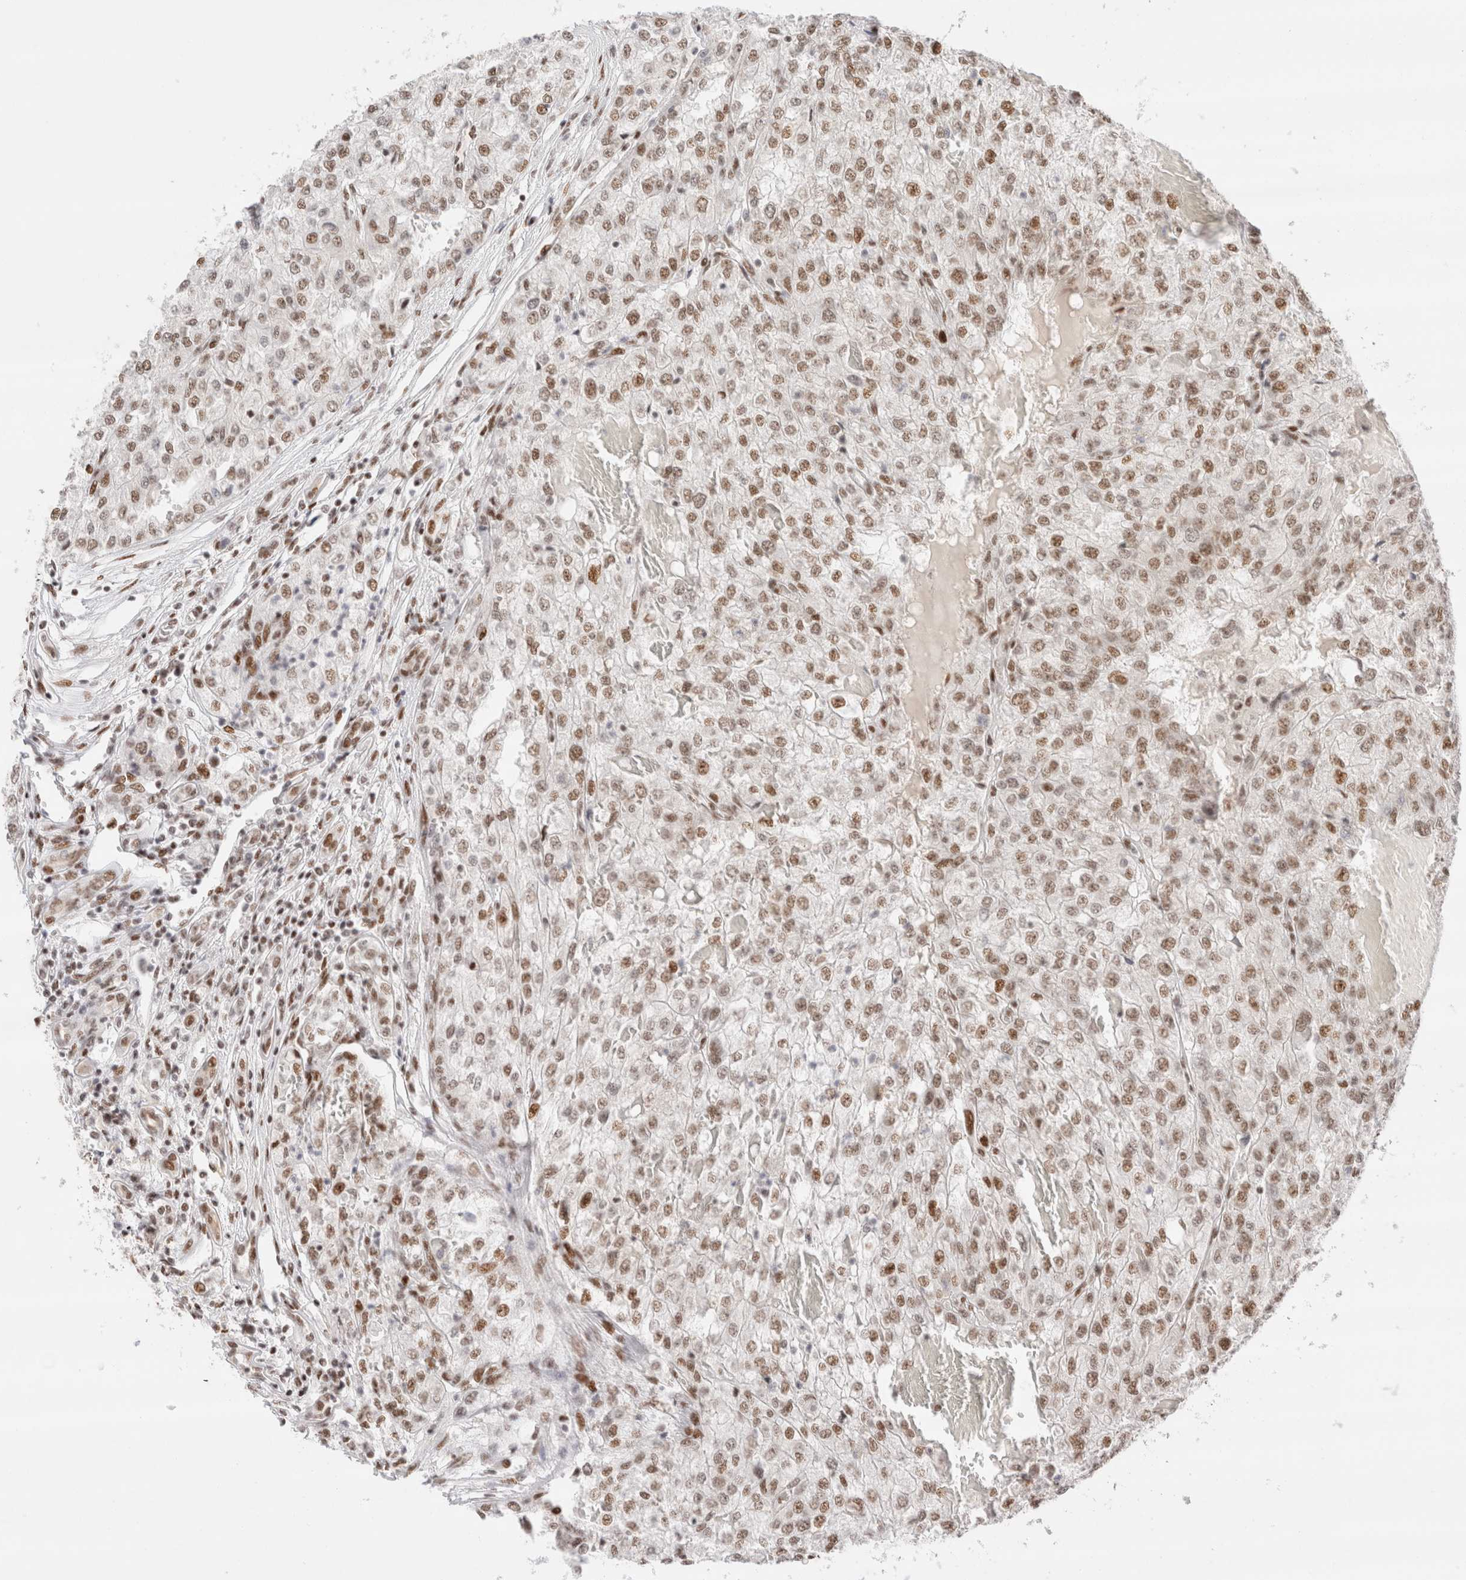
{"staining": {"intensity": "weak", "quantity": ">75%", "location": "nuclear"}, "tissue": "renal cancer", "cell_type": "Tumor cells", "image_type": "cancer", "snomed": [{"axis": "morphology", "description": "Adenocarcinoma, NOS"}, {"axis": "topography", "description": "Kidney"}], "caption": "Immunohistochemistry (IHC) photomicrograph of neoplastic tissue: human renal cancer (adenocarcinoma) stained using immunohistochemistry demonstrates low levels of weak protein expression localized specifically in the nuclear of tumor cells, appearing as a nuclear brown color.", "gene": "ZNF282", "patient": {"sex": "female", "age": 54}}